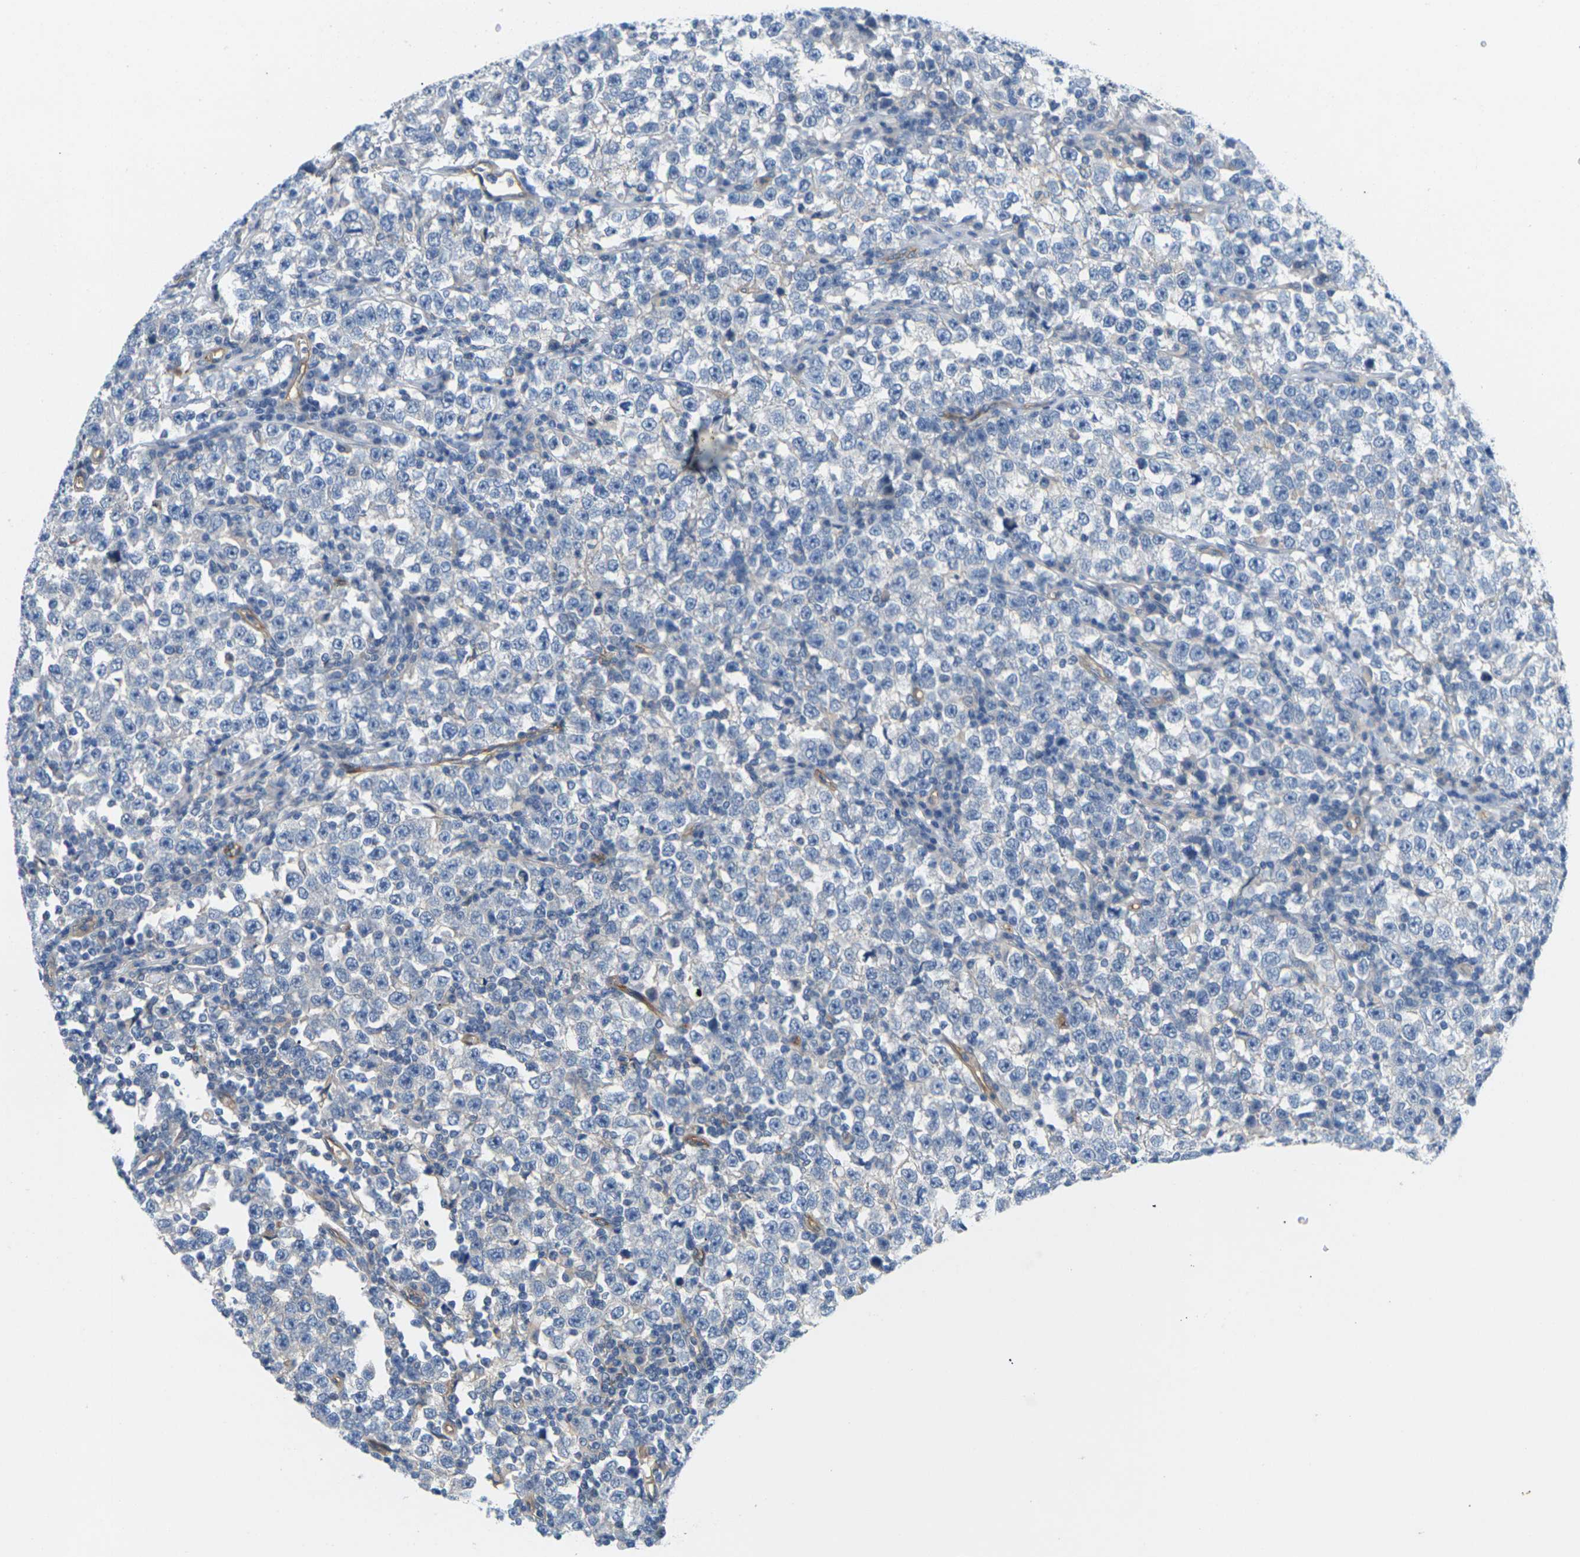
{"staining": {"intensity": "negative", "quantity": "none", "location": "none"}, "tissue": "testis cancer", "cell_type": "Tumor cells", "image_type": "cancer", "snomed": [{"axis": "morphology", "description": "Seminoma, NOS"}, {"axis": "topography", "description": "Testis"}], "caption": "A high-resolution micrograph shows immunohistochemistry staining of seminoma (testis), which exhibits no significant expression in tumor cells.", "gene": "ITGA5", "patient": {"sex": "male", "age": 43}}